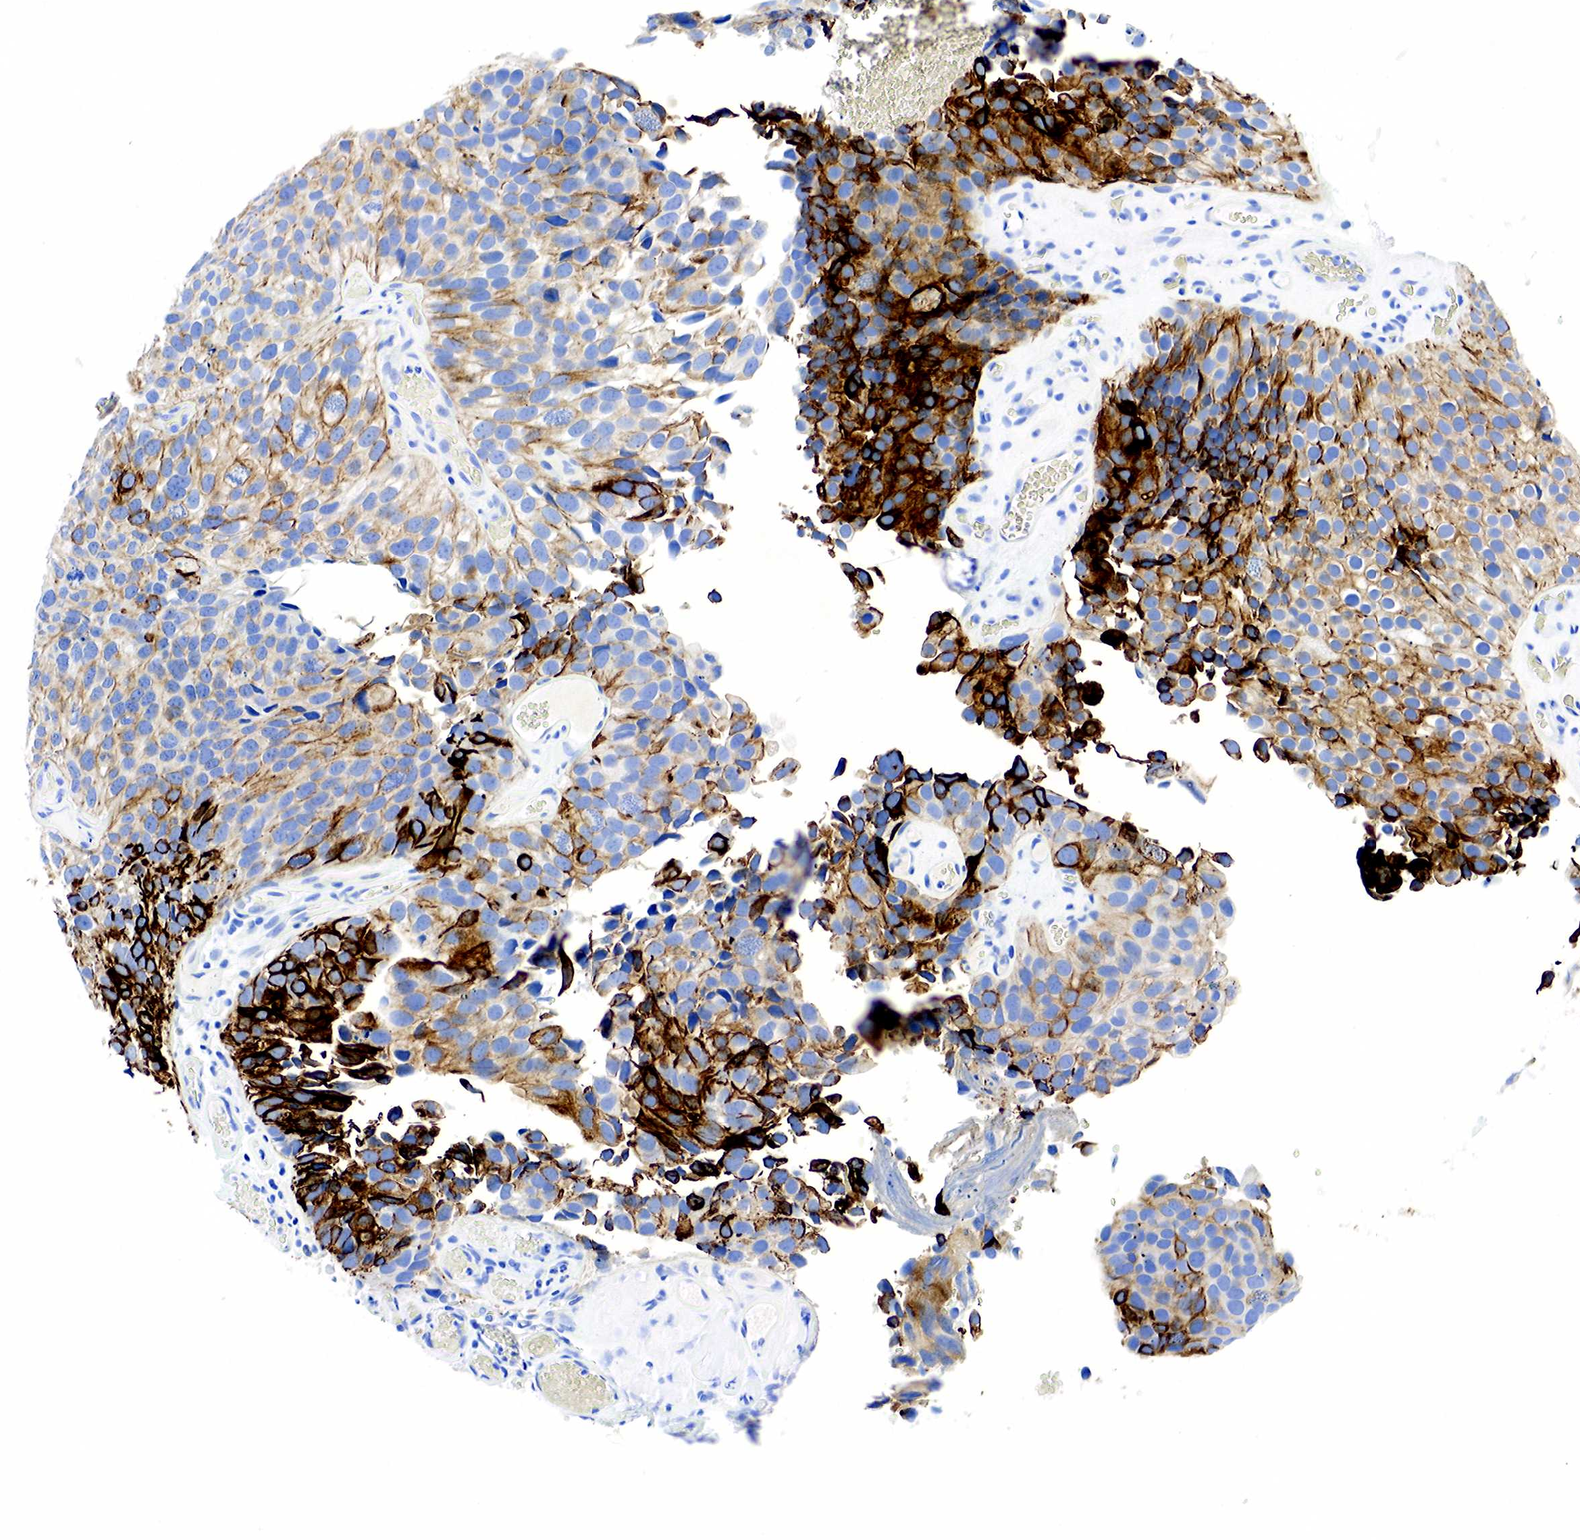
{"staining": {"intensity": "moderate", "quantity": ">75%", "location": "cytoplasmic/membranous"}, "tissue": "urothelial cancer", "cell_type": "Tumor cells", "image_type": "cancer", "snomed": [{"axis": "morphology", "description": "Urothelial carcinoma, High grade"}, {"axis": "topography", "description": "Urinary bladder"}], "caption": "Protein staining of high-grade urothelial carcinoma tissue exhibits moderate cytoplasmic/membranous expression in approximately >75% of tumor cells. (DAB (3,3'-diaminobenzidine) IHC, brown staining for protein, blue staining for nuclei).", "gene": "KRT18", "patient": {"sex": "male", "age": 72}}